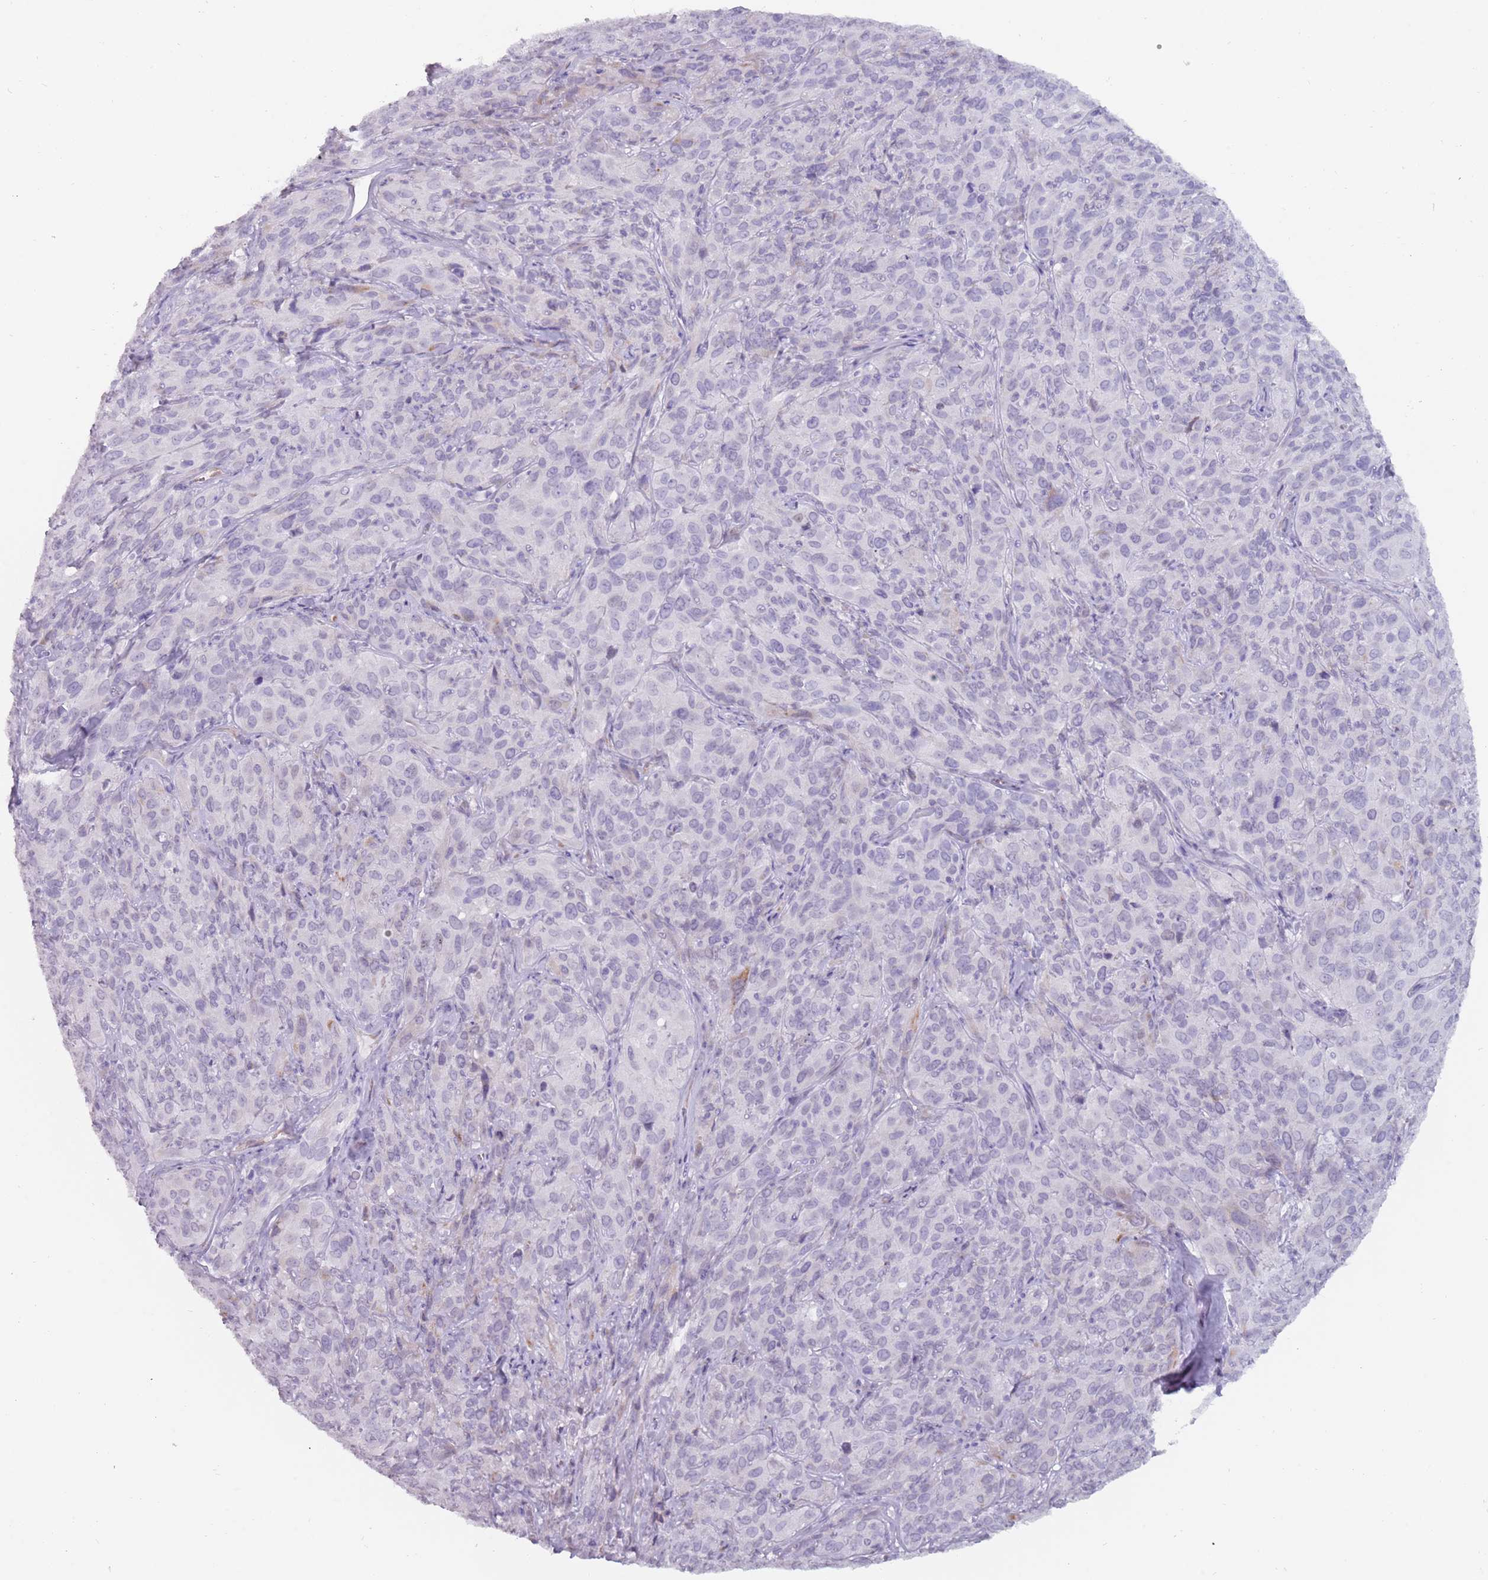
{"staining": {"intensity": "negative", "quantity": "none", "location": "none"}, "tissue": "cervical cancer", "cell_type": "Tumor cells", "image_type": "cancer", "snomed": [{"axis": "morphology", "description": "Squamous cell carcinoma, NOS"}, {"axis": "topography", "description": "Cervix"}], "caption": "Immunohistochemical staining of cervical cancer (squamous cell carcinoma) shows no significant staining in tumor cells.", "gene": "DDX4", "patient": {"sex": "female", "age": 51}}